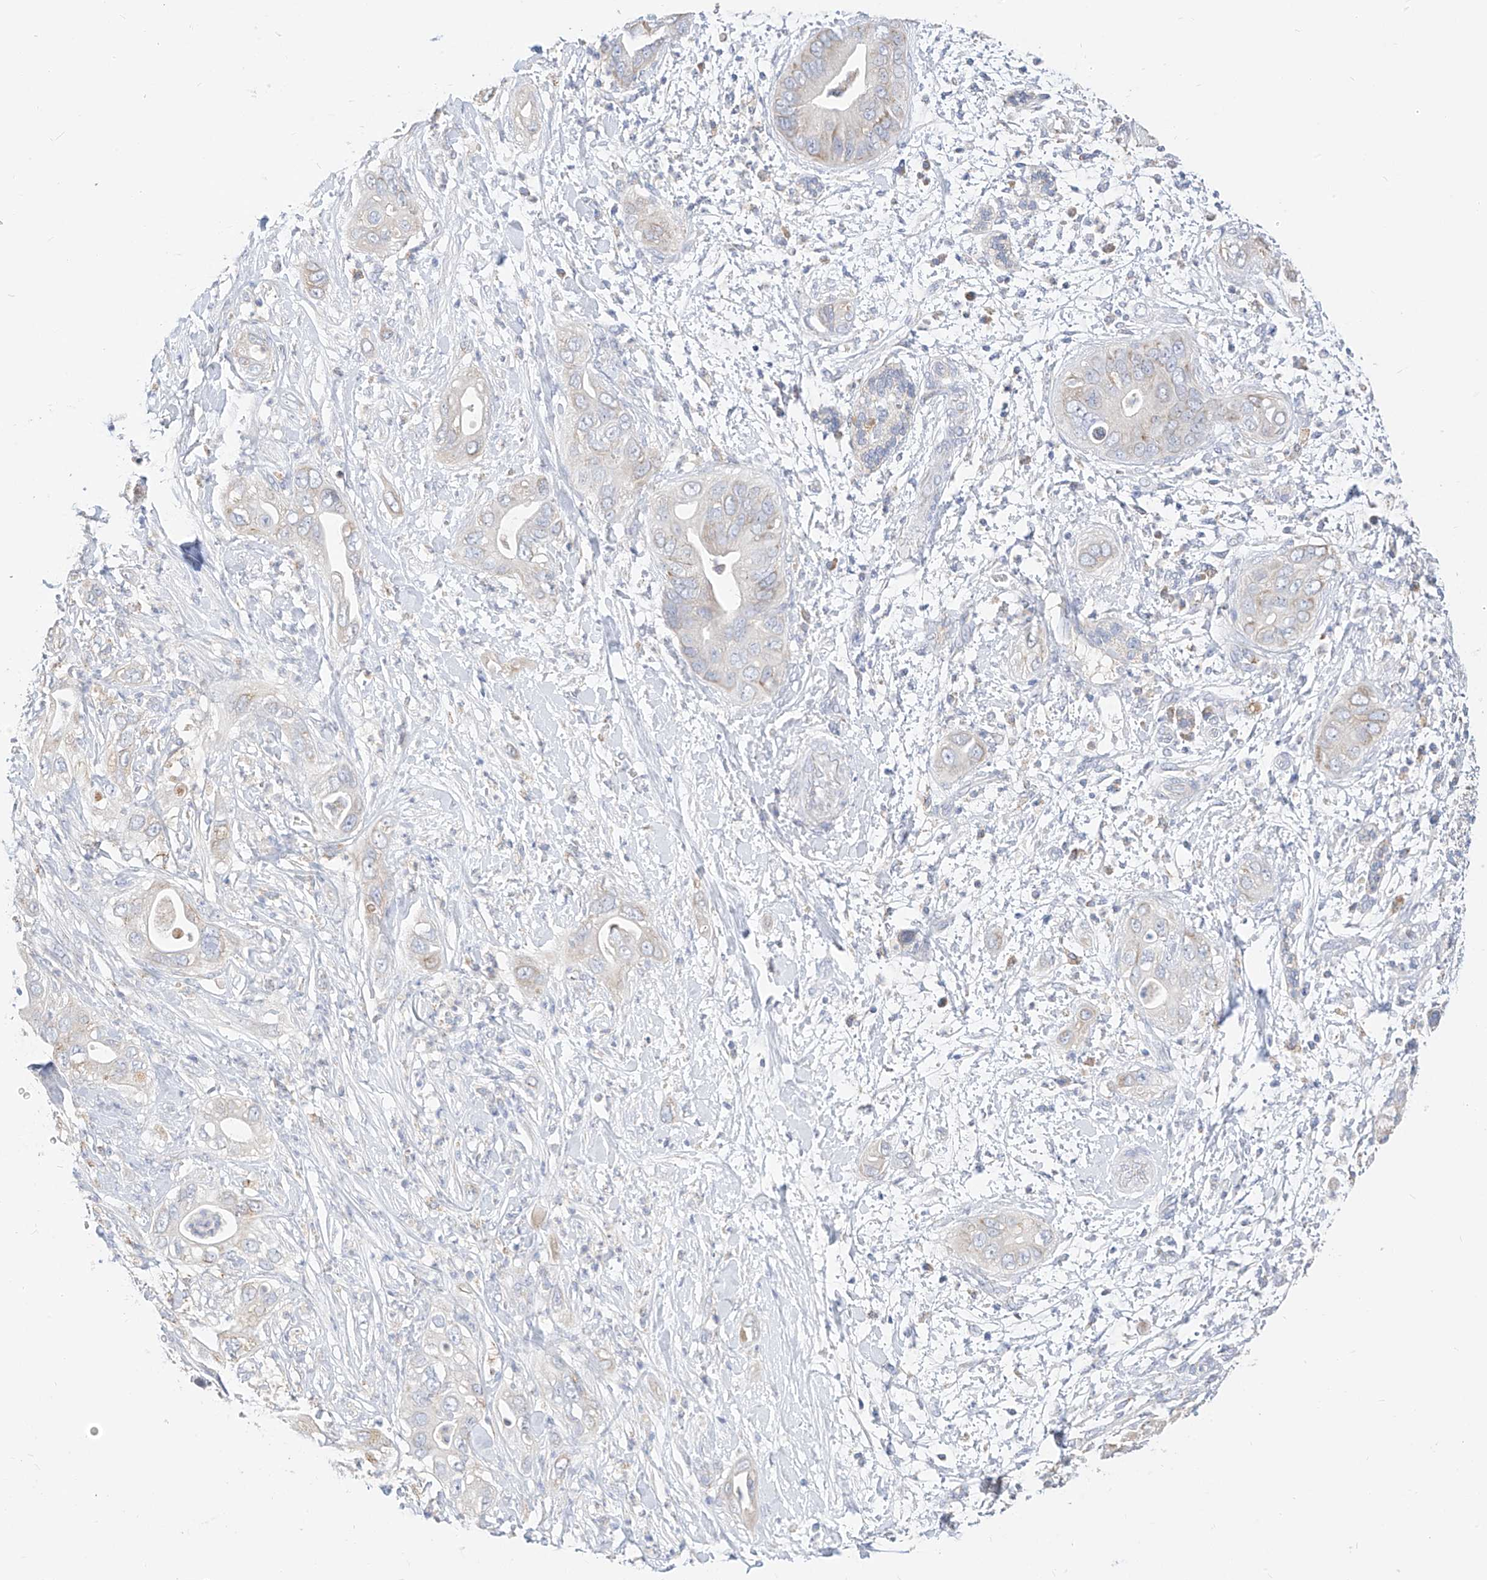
{"staining": {"intensity": "weak", "quantity": "<25%", "location": "cytoplasmic/membranous"}, "tissue": "pancreatic cancer", "cell_type": "Tumor cells", "image_type": "cancer", "snomed": [{"axis": "morphology", "description": "Adenocarcinoma, NOS"}, {"axis": "topography", "description": "Pancreas"}], "caption": "High power microscopy image of an IHC micrograph of pancreatic adenocarcinoma, revealing no significant positivity in tumor cells. (DAB (3,3'-diaminobenzidine) IHC visualized using brightfield microscopy, high magnification).", "gene": "RASA2", "patient": {"sex": "female", "age": 78}}